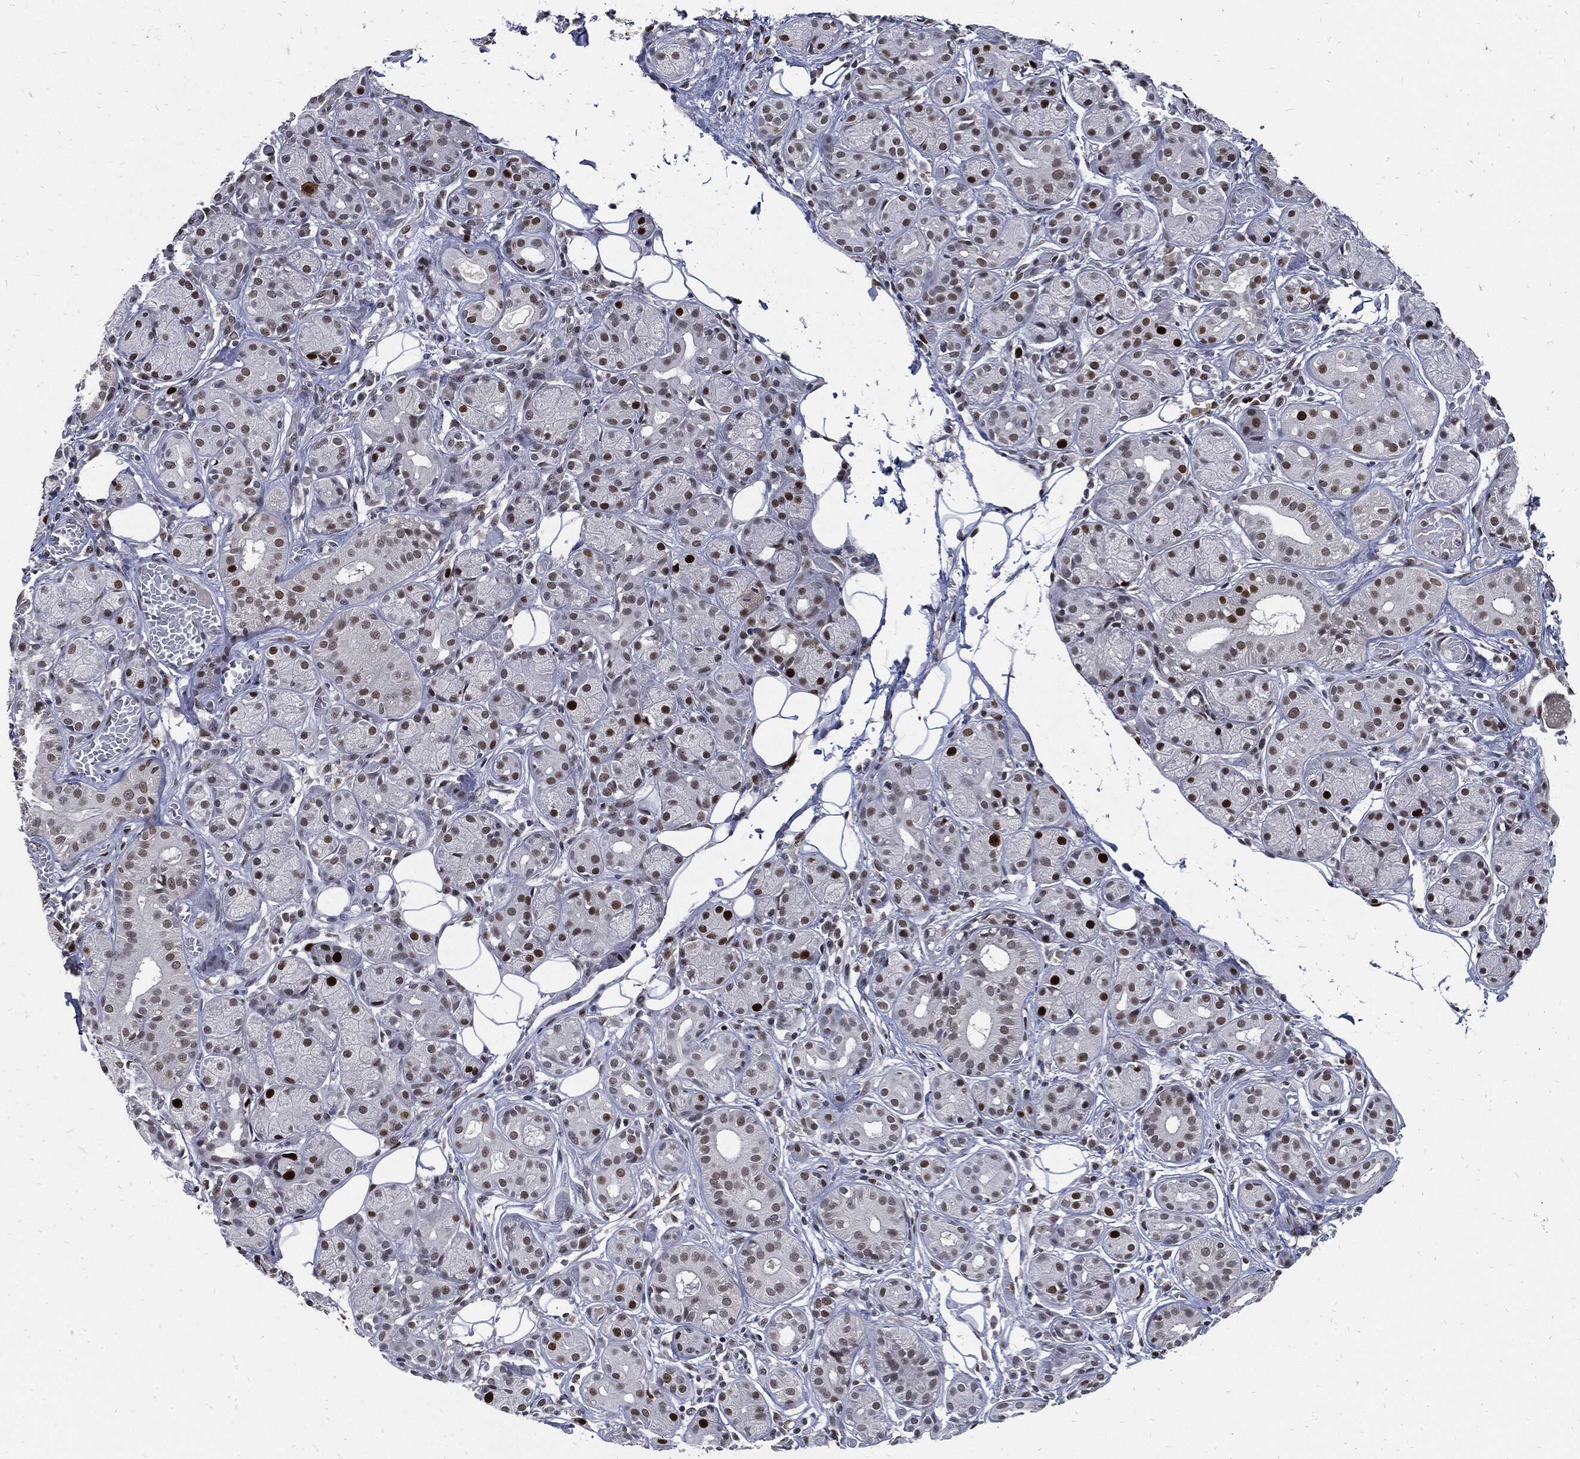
{"staining": {"intensity": "strong", "quantity": "<25%", "location": "nuclear"}, "tissue": "salivary gland", "cell_type": "Glandular cells", "image_type": "normal", "snomed": [{"axis": "morphology", "description": "Normal tissue, NOS"}, {"axis": "topography", "description": "Salivary gland"}], "caption": "Immunohistochemistry (IHC) histopathology image of unremarkable human salivary gland stained for a protein (brown), which shows medium levels of strong nuclear positivity in about <25% of glandular cells.", "gene": "NBN", "patient": {"sex": "male", "age": 71}}